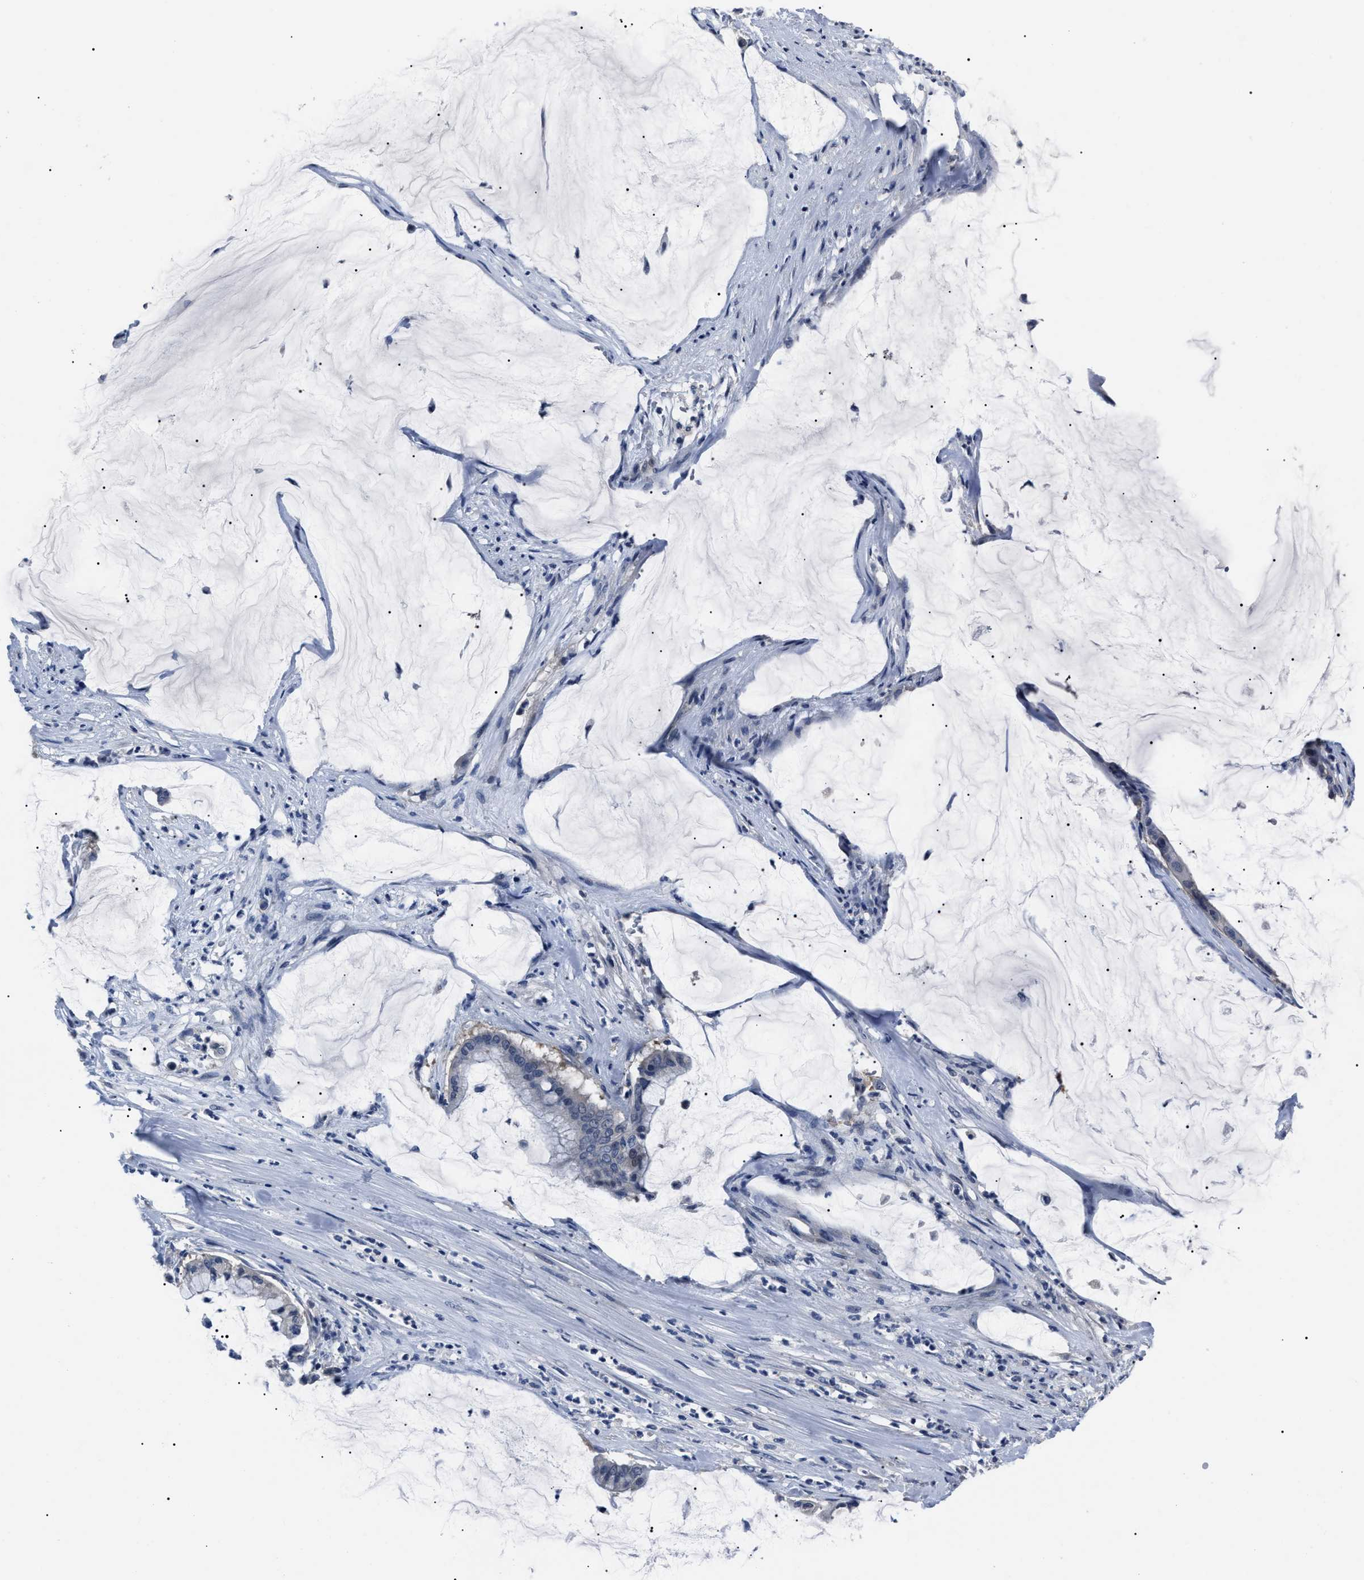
{"staining": {"intensity": "negative", "quantity": "none", "location": "none"}, "tissue": "pancreatic cancer", "cell_type": "Tumor cells", "image_type": "cancer", "snomed": [{"axis": "morphology", "description": "Adenocarcinoma, NOS"}, {"axis": "topography", "description": "Pancreas"}], "caption": "This is an IHC image of pancreatic adenocarcinoma. There is no expression in tumor cells.", "gene": "LRWD1", "patient": {"sex": "male", "age": 41}}